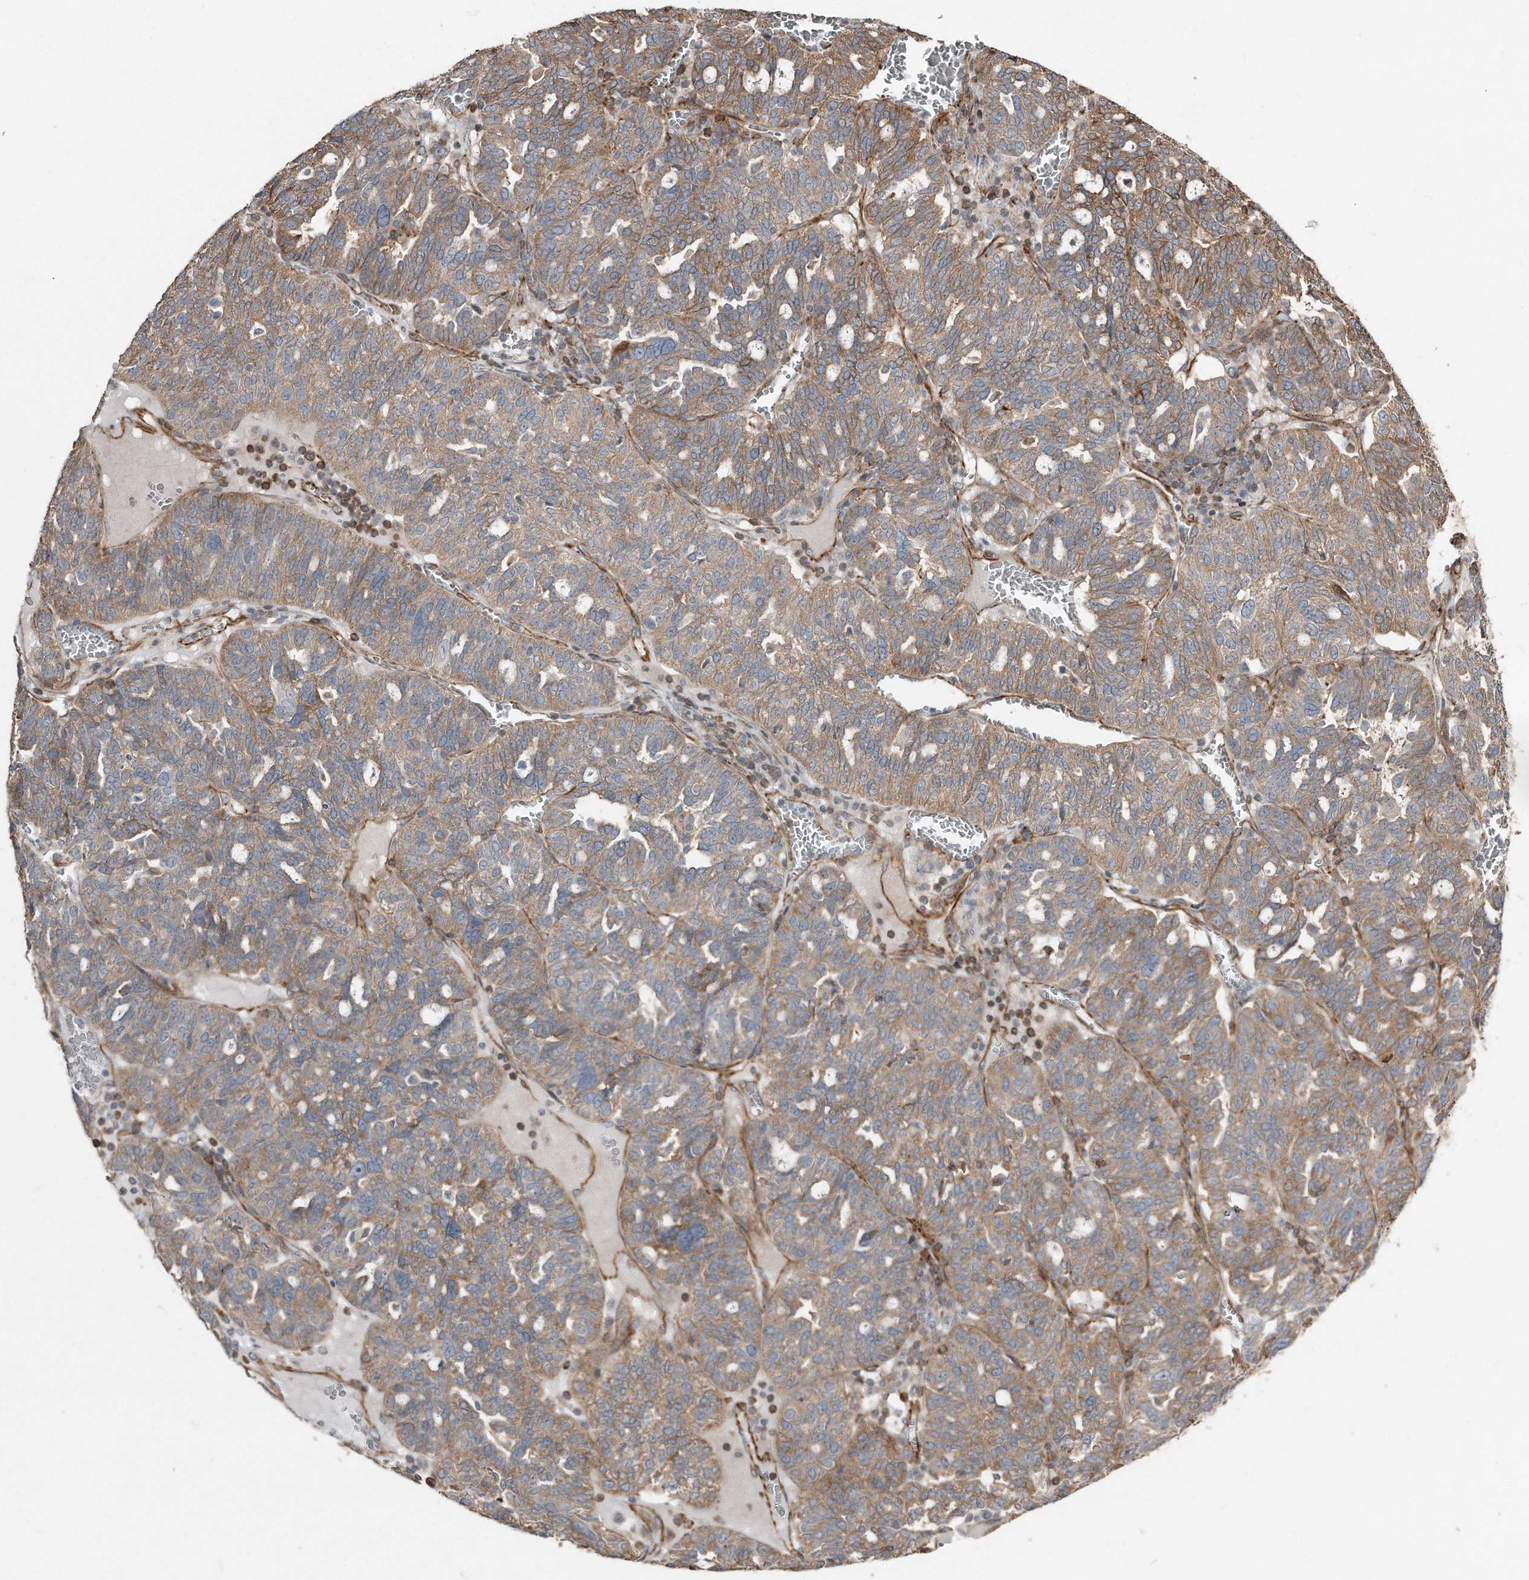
{"staining": {"intensity": "moderate", "quantity": ">75%", "location": "cytoplasmic/membranous"}, "tissue": "ovarian cancer", "cell_type": "Tumor cells", "image_type": "cancer", "snomed": [{"axis": "morphology", "description": "Cystadenocarcinoma, serous, NOS"}, {"axis": "topography", "description": "Ovary"}], "caption": "DAB (3,3'-diaminobenzidine) immunohistochemical staining of serous cystadenocarcinoma (ovarian) displays moderate cytoplasmic/membranous protein expression in about >75% of tumor cells.", "gene": "SNAP47", "patient": {"sex": "female", "age": 59}}